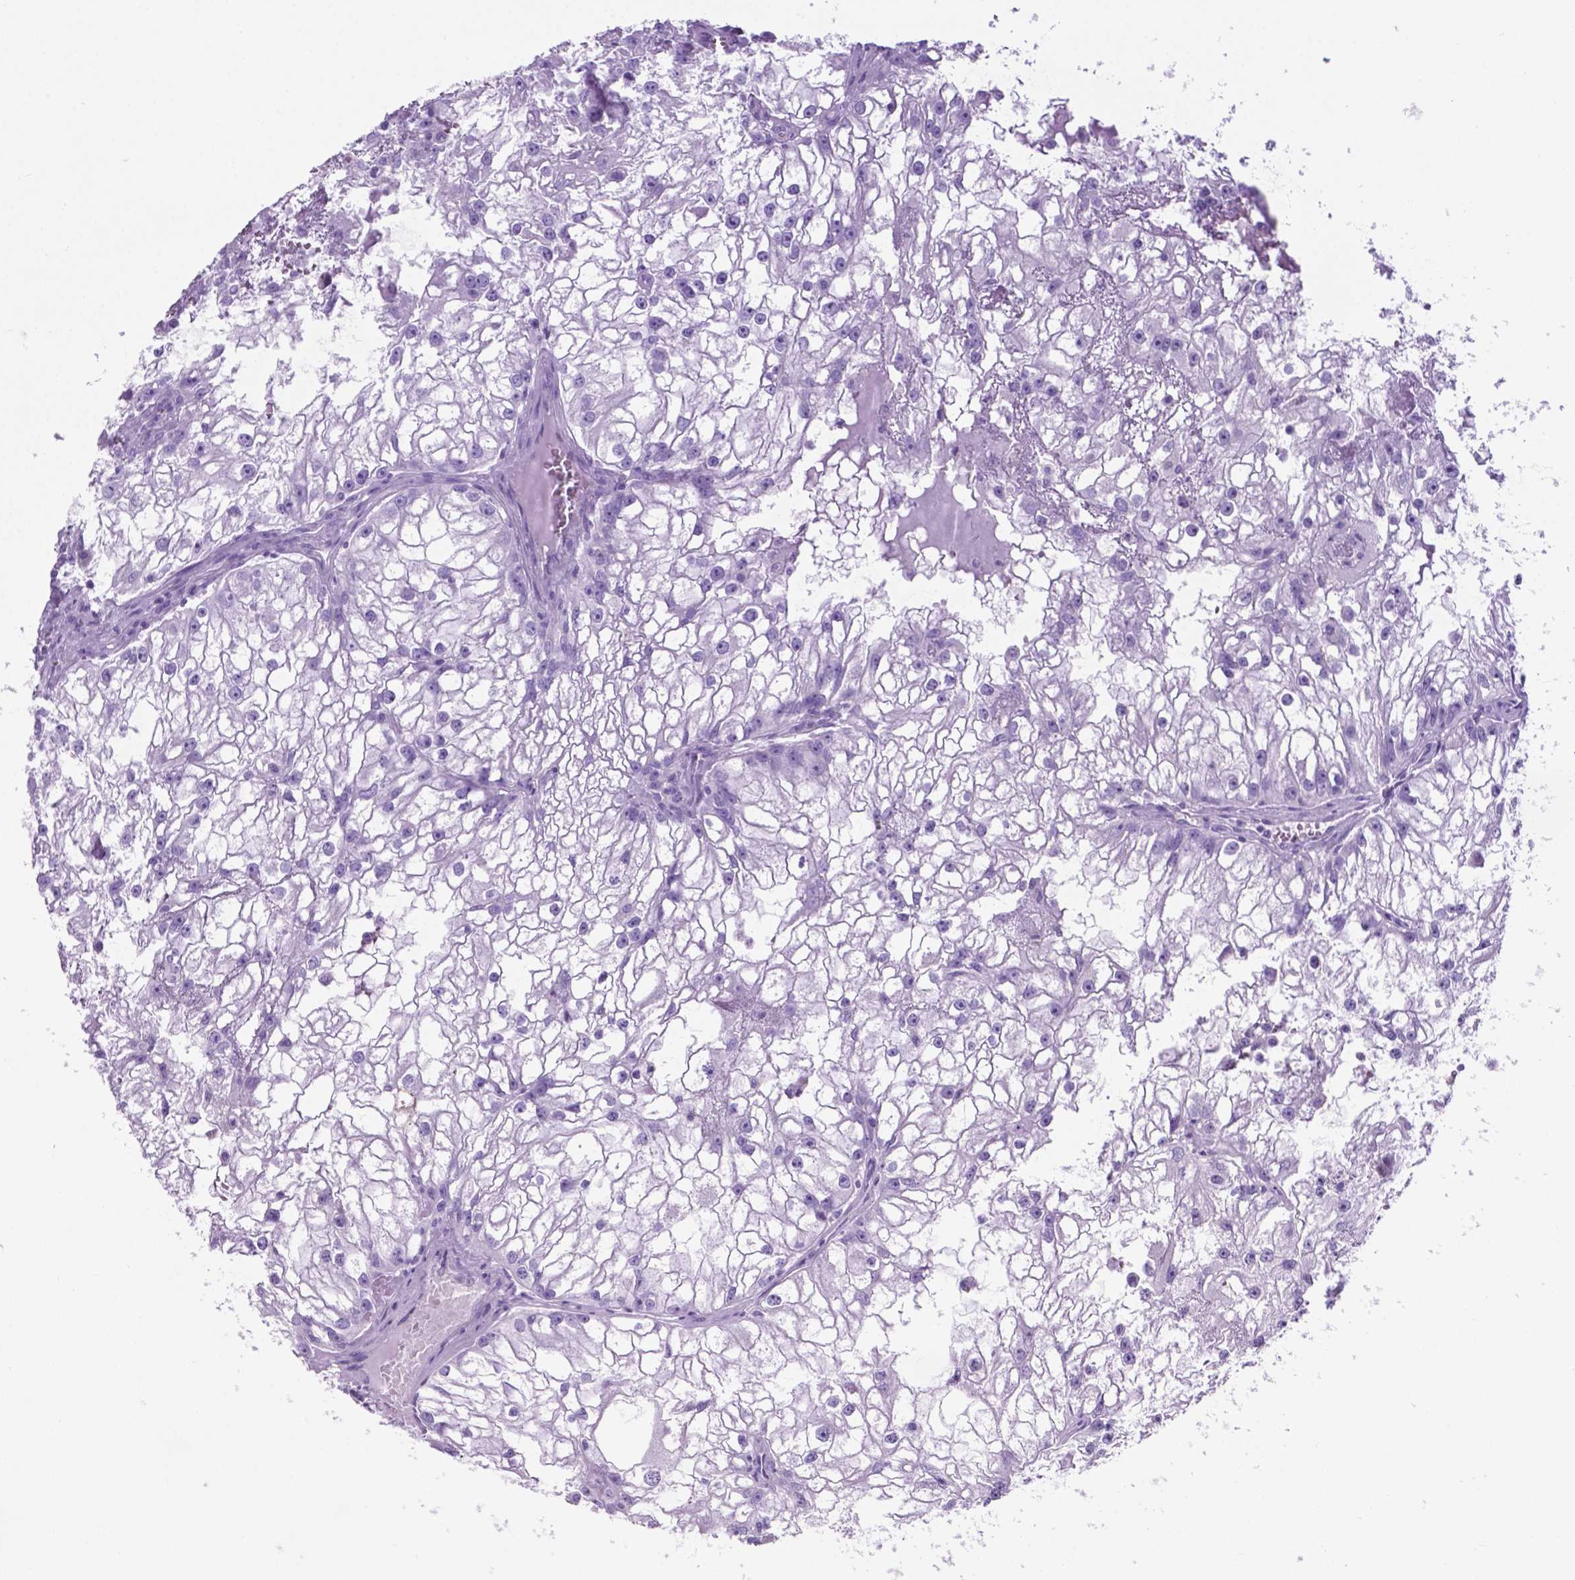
{"staining": {"intensity": "moderate", "quantity": "<25%", "location": "nuclear"}, "tissue": "renal cancer", "cell_type": "Tumor cells", "image_type": "cancer", "snomed": [{"axis": "morphology", "description": "Adenocarcinoma, NOS"}, {"axis": "topography", "description": "Kidney"}], "caption": "Adenocarcinoma (renal) stained with a brown dye exhibits moderate nuclear positive expression in approximately <25% of tumor cells.", "gene": "C17orf107", "patient": {"sex": "male", "age": 59}}